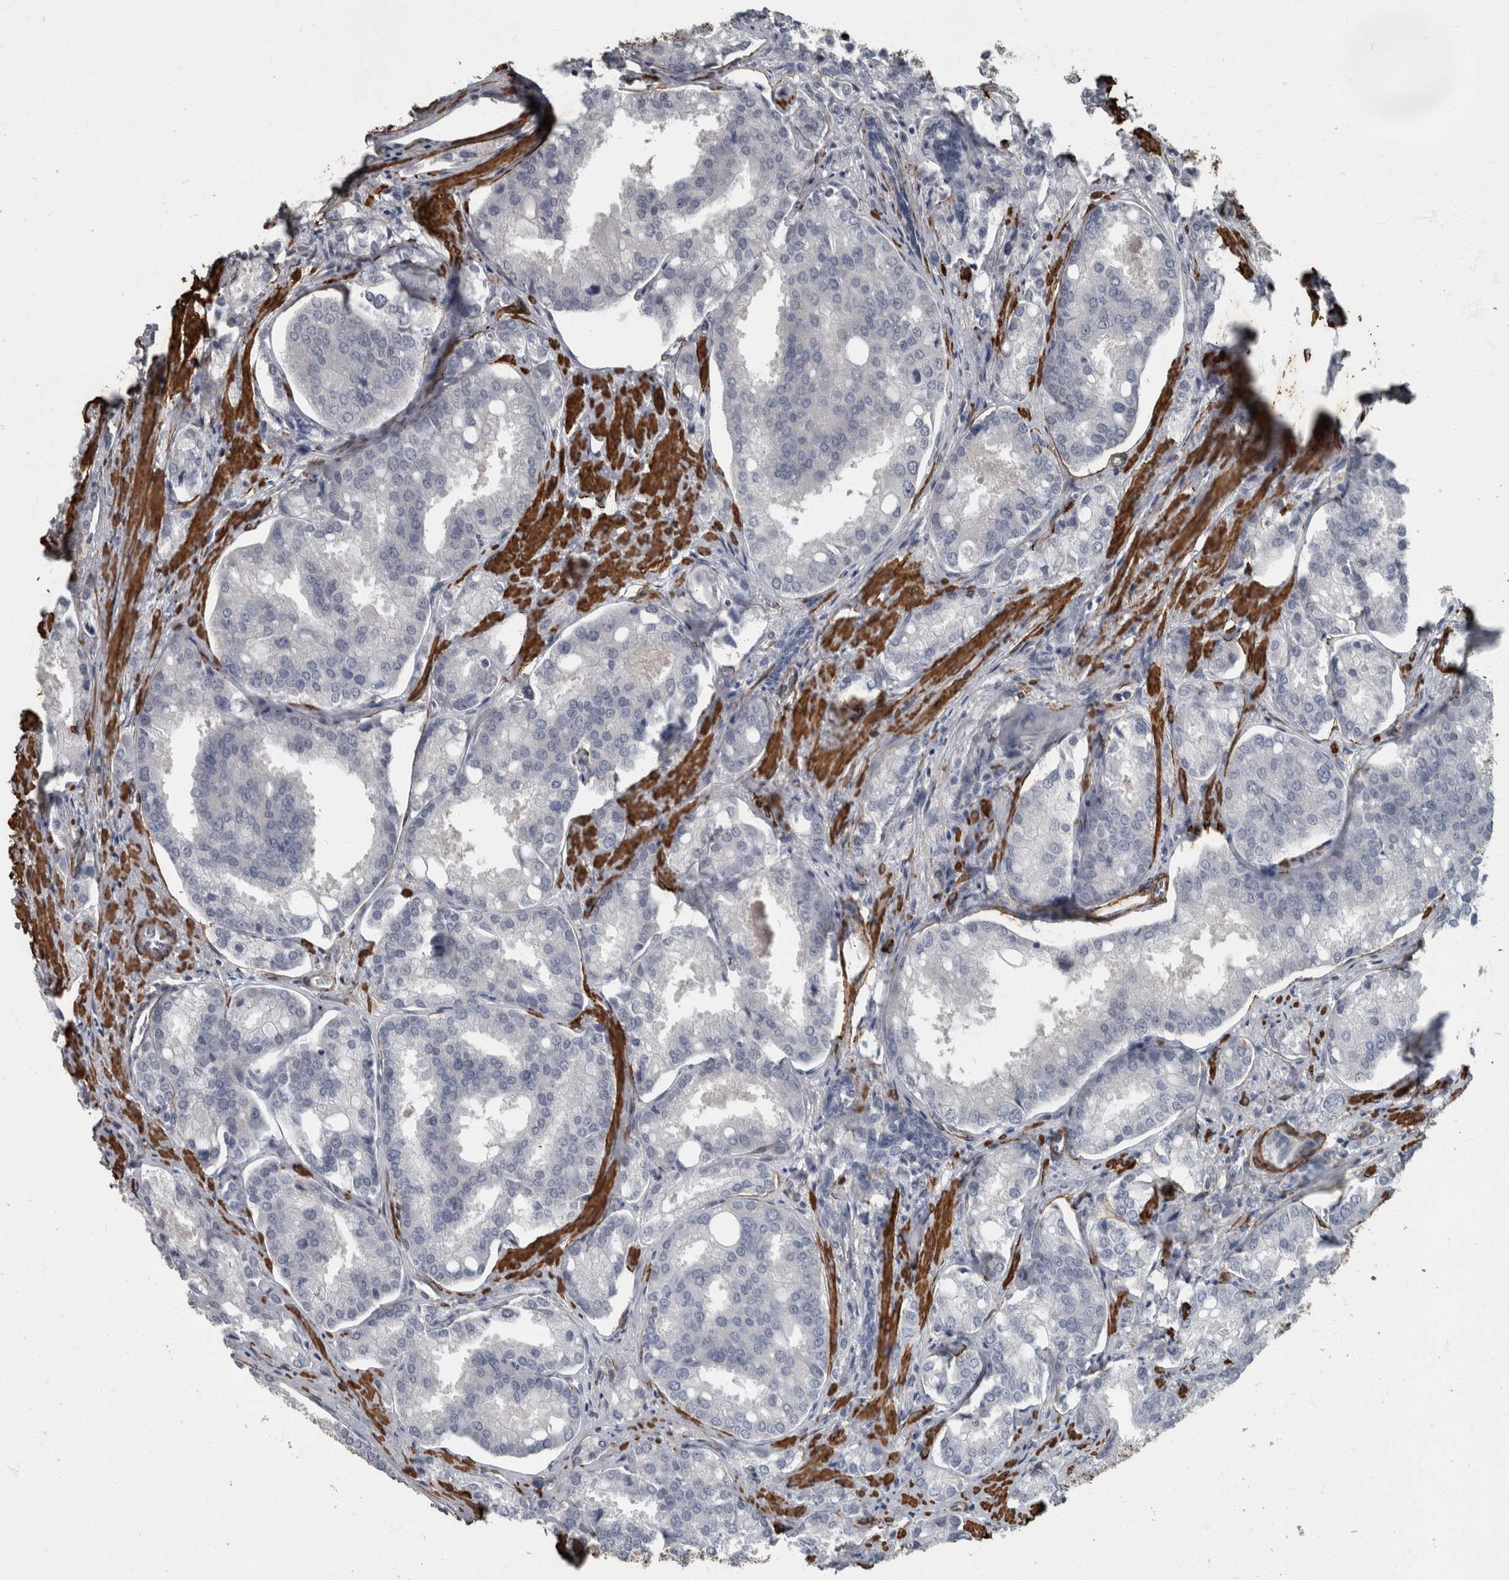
{"staining": {"intensity": "negative", "quantity": "none", "location": "none"}, "tissue": "prostate cancer", "cell_type": "Tumor cells", "image_type": "cancer", "snomed": [{"axis": "morphology", "description": "Adenocarcinoma, High grade"}, {"axis": "topography", "description": "Prostate"}], "caption": "Immunohistochemical staining of human prostate adenocarcinoma (high-grade) reveals no significant expression in tumor cells.", "gene": "MASTL", "patient": {"sex": "male", "age": 50}}